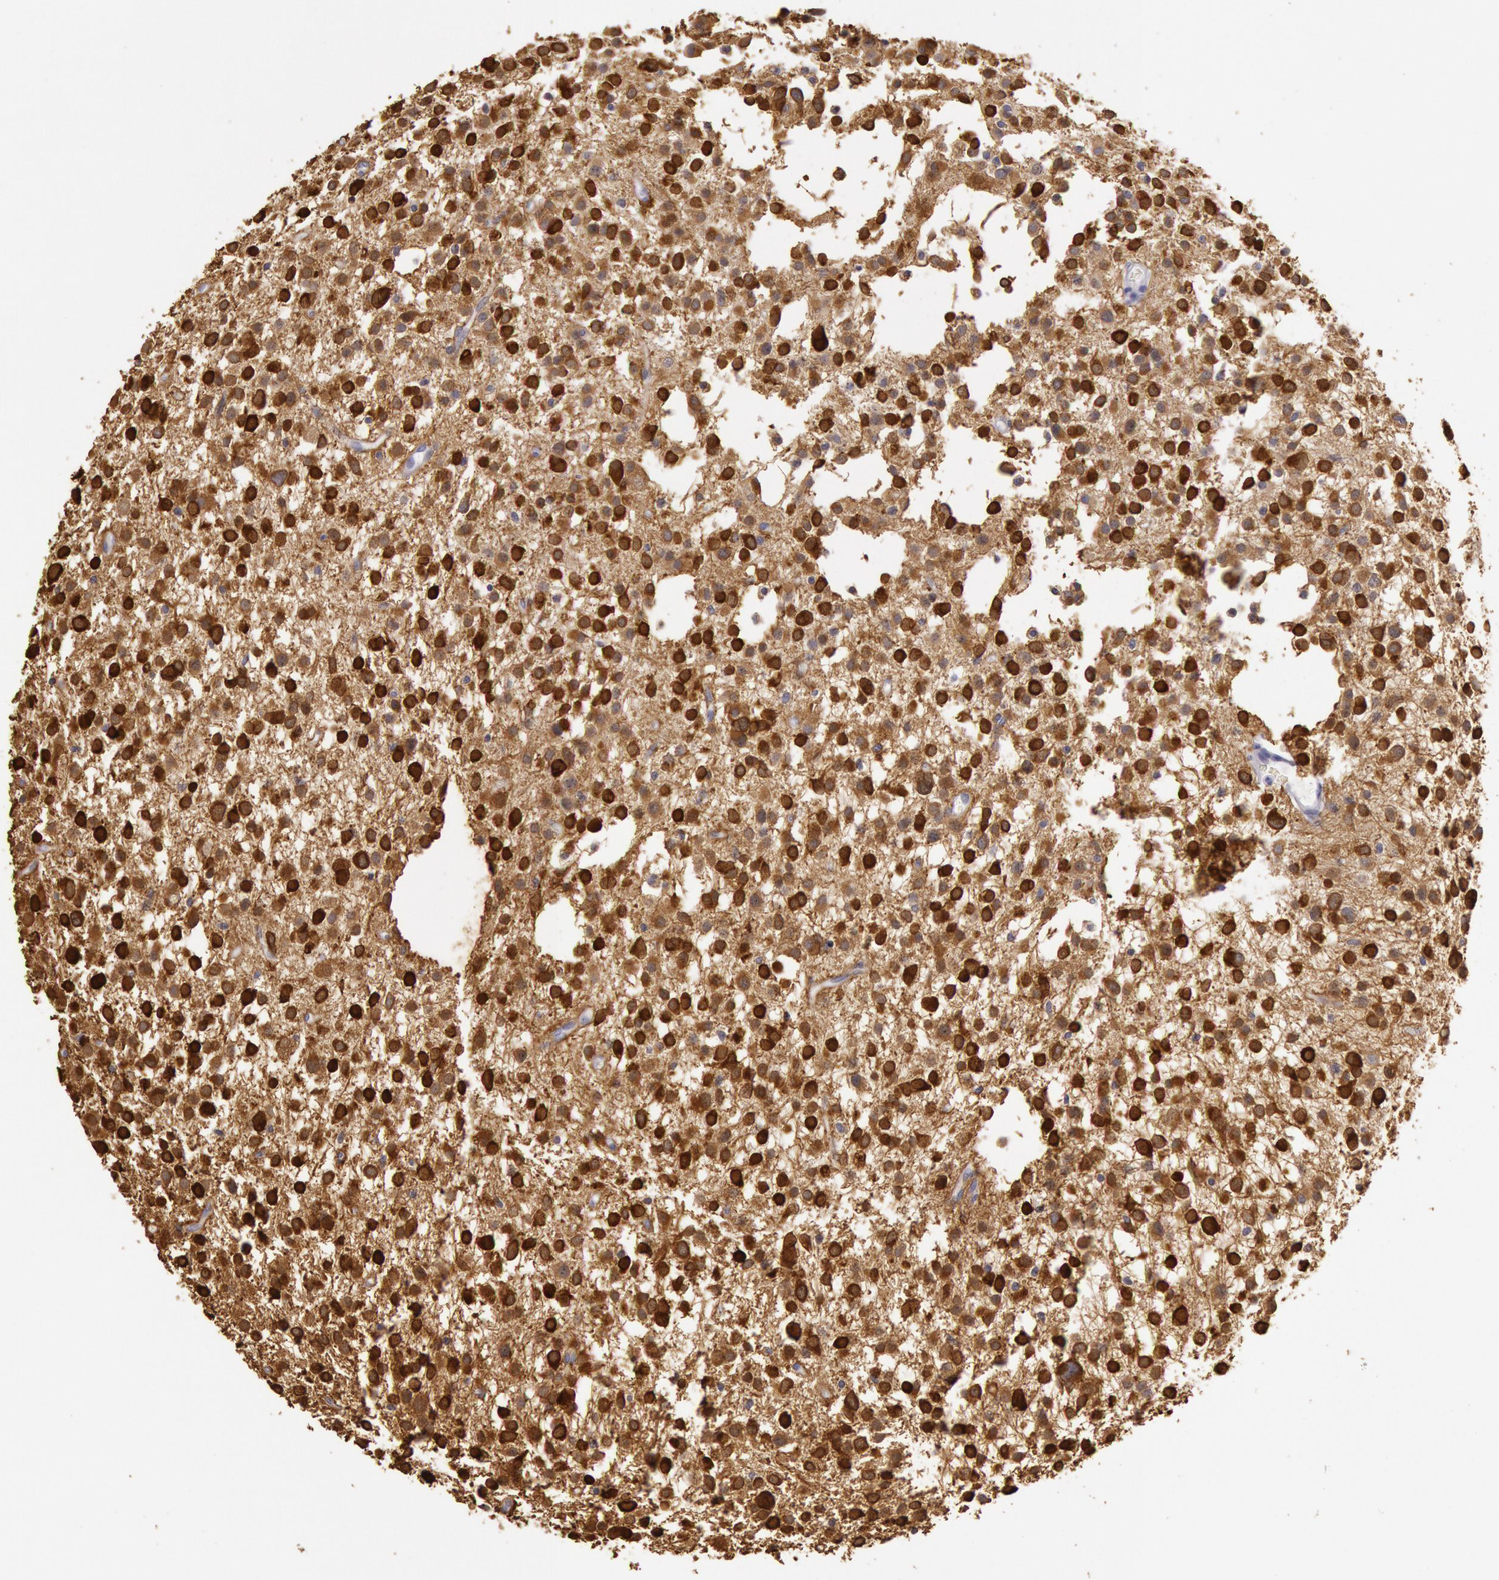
{"staining": {"intensity": "strong", "quantity": ">75%", "location": "cytoplasmic/membranous,nuclear"}, "tissue": "glioma", "cell_type": "Tumor cells", "image_type": "cancer", "snomed": [{"axis": "morphology", "description": "Glioma, malignant, Low grade"}, {"axis": "topography", "description": "Brain"}], "caption": "Immunohistochemistry (IHC) of glioma demonstrates high levels of strong cytoplasmic/membranous and nuclear expression in approximately >75% of tumor cells. The protein of interest is stained brown, and the nuclei are stained in blue (DAB (3,3'-diaminobenzidine) IHC with brightfield microscopy, high magnification).", "gene": "CKB", "patient": {"sex": "female", "age": 36}}